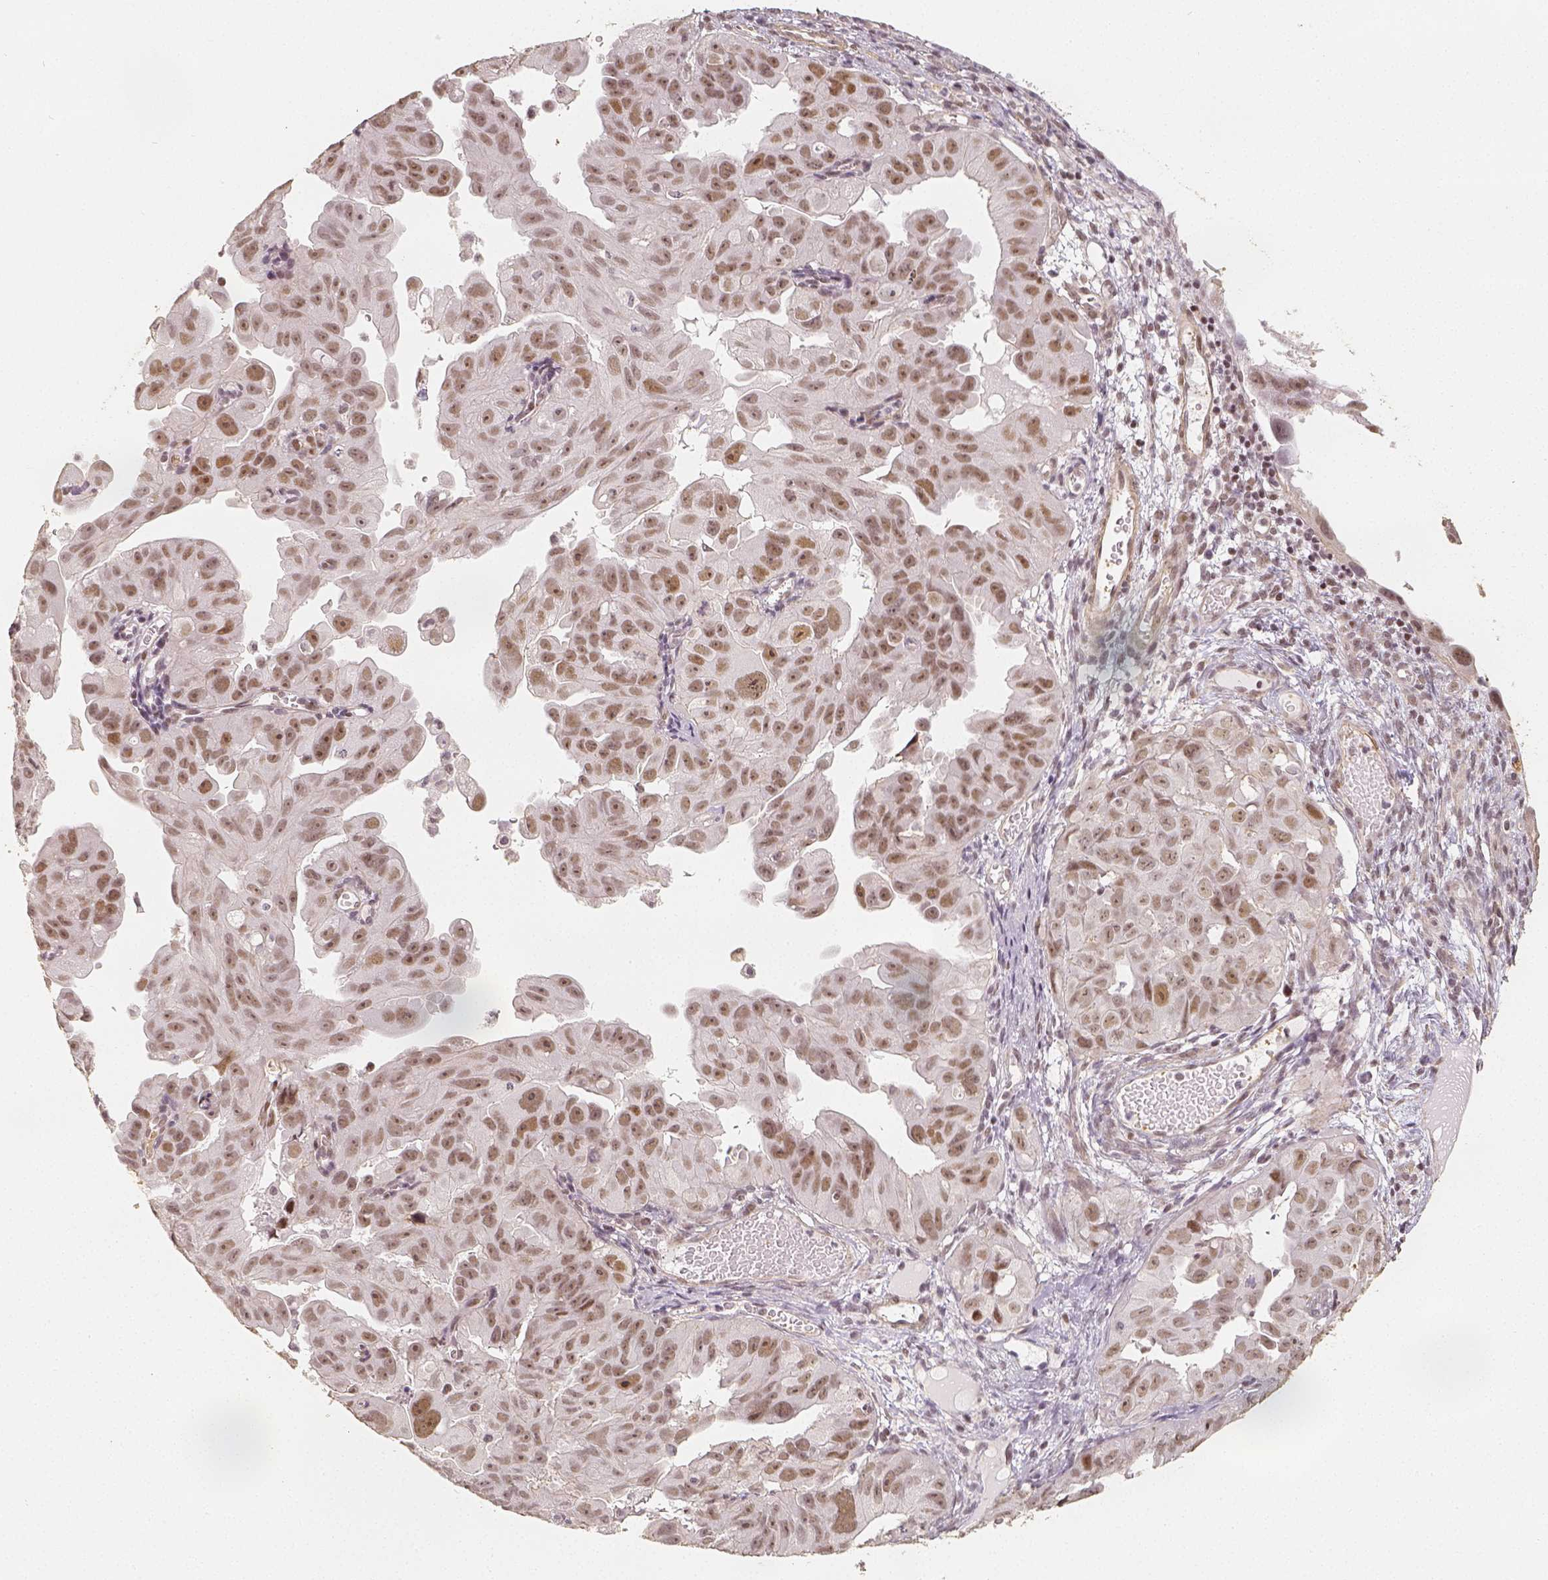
{"staining": {"intensity": "weak", "quantity": ">75%", "location": "nuclear"}, "tissue": "ovarian cancer", "cell_type": "Tumor cells", "image_type": "cancer", "snomed": [{"axis": "morphology", "description": "Carcinoma, endometroid"}, {"axis": "topography", "description": "Ovary"}], "caption": "Immunohistochemistry (IHC) staining of ovarian cancer (endometroid carcinoma), which displays low levels of weak nuclear positivity in about >75% of tumor cells indicating weak nuclear protein positivity. The staining was performed using DAB (3,3'-diaminobenzidine) (brown) for protein detection and nuclei were counterstained in hematoxylin (blue).", "gene": "HDAC1", "patient": {"sex": "female", "age": 85}}